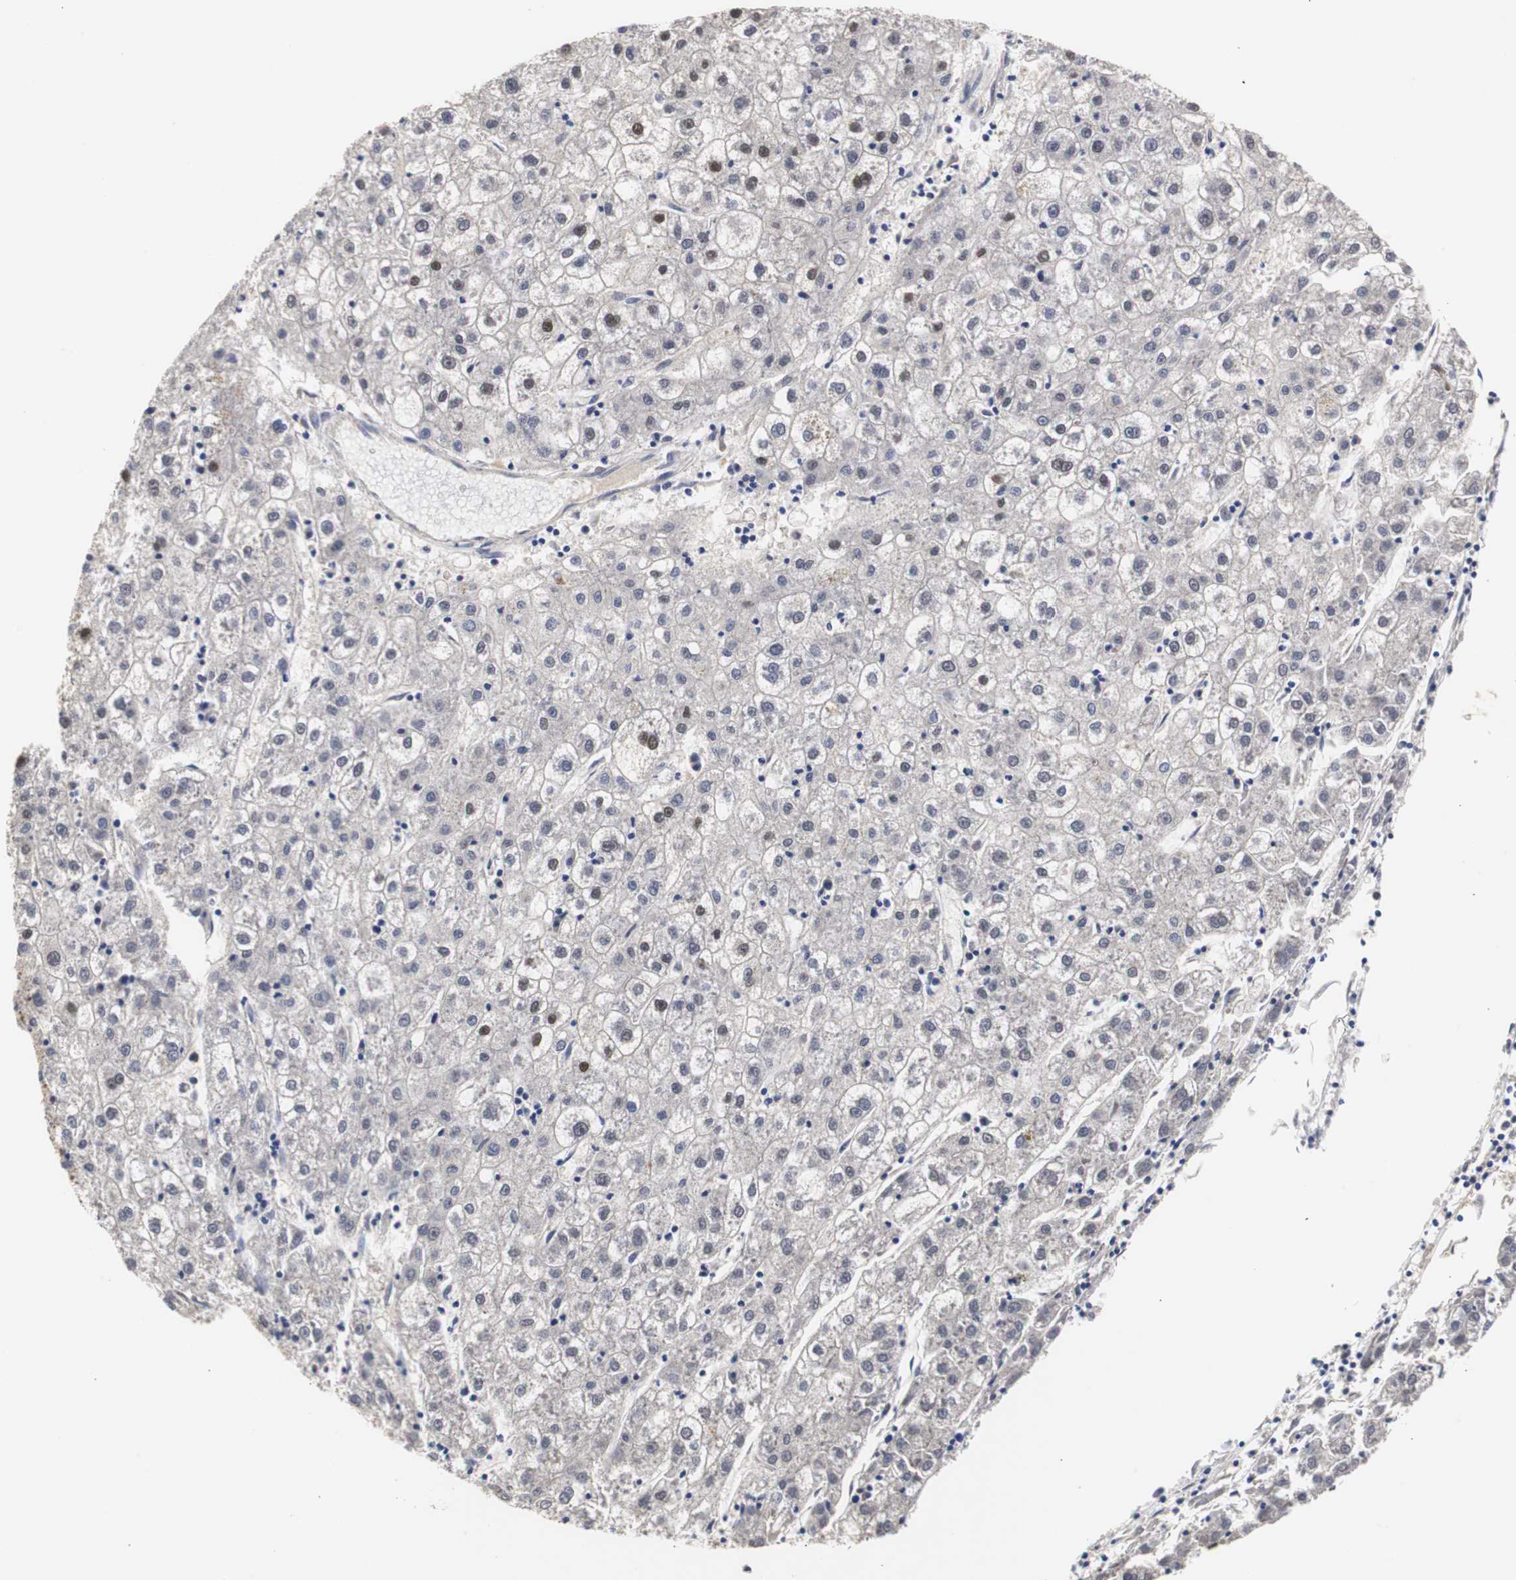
{"staining": {"intensity": "moderate", "quantity": "<25%", "location": "nuclear"}, "tissue": "liver cancer", "cell_type": "Tumor cells", "image_type": "cancer", "snomed": [{"axis": "morphology", "description": "Carcinoma, Hepatocellular, NOS"}, {"axis": "topography", "description": "Liver"}], "caption": "Immunohistochemistry (IHC) histopathology image of liver cancer (hepatocellular carcinoma) stained for a protein (brown), which reveals low levels of moderate nuclear positivity in about <25% of tumor cells.", "gene": "ZFC3H1", "patient": {"sex": "male", "age": 72}}